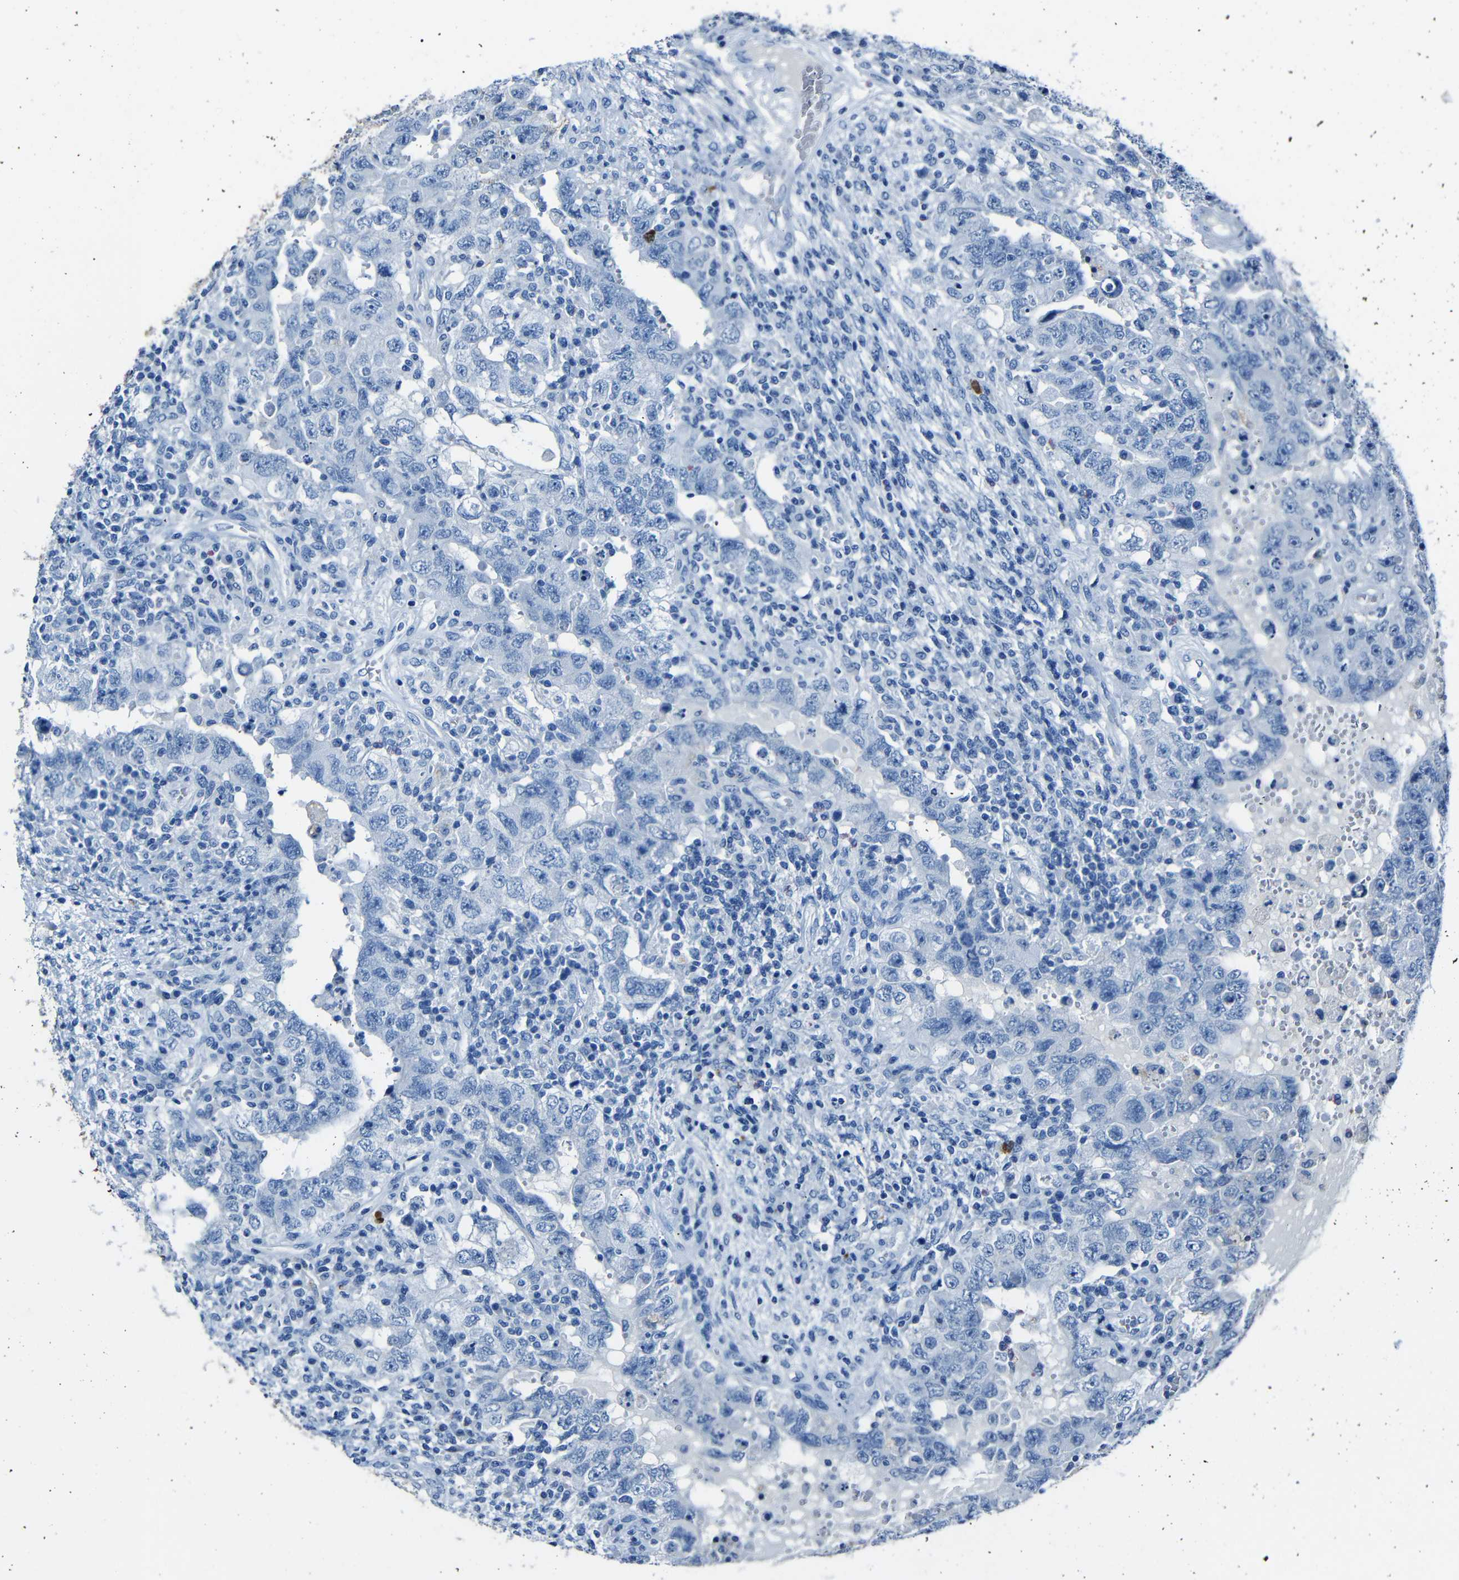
{"staining": {"intensity": "negative", "quantity": "none", "location": "none"}, "tissue": "testis cancer", "cell_type": "Tumor cells", "image_type": "cancer", "snomed": [{"axis": "morphology", "description": "Carcinoma, Embryonal, NOS"}, {"axis": "topography", "description": "Testis"}], "caption": "Human testis embryonal carcinoma stained for a protein using IHC shows no positivity in tumor cells.", "gene": "CLDN11", "patient": {"sex": "male", "age": 26}}